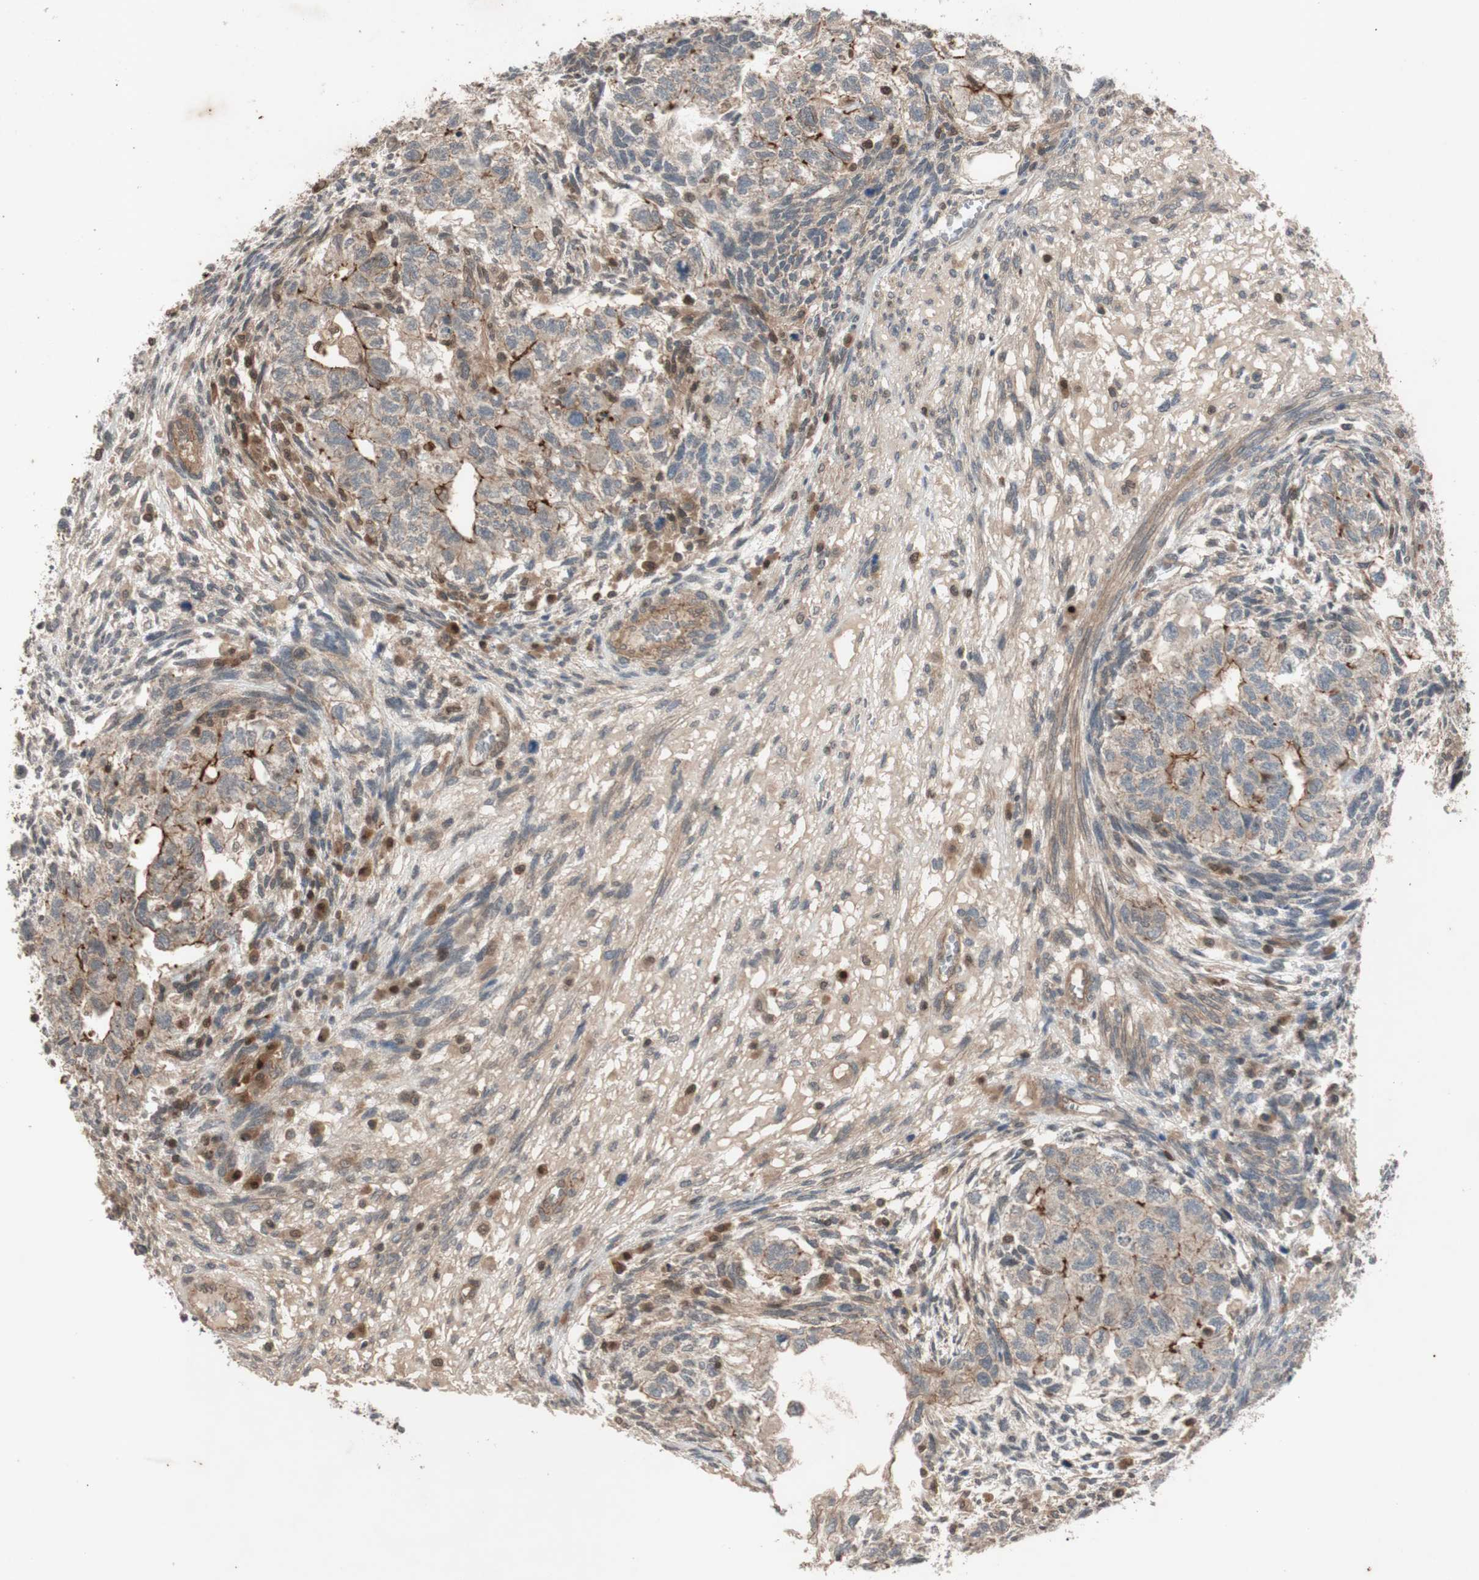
{"staining": {"intensity": "weak", "quantity": ">75%", "location": "cytoplasmic/membranous"}, "tissue": "testis cancer", "cell_type": "Tumor cells", "image_type": "cancer", "snomed": [{"axis": "morphology", "description": "Normal tissue, NOS"}, {"axis": "morphology", "description": "Carcinoma, Embryonal, NOS"}, {"axis": "topography", "description": "Testis"}], "caption": "Protein expression analysis of testis cancer (embryonal carcinoma) reveals weak cytoplasmic/membranous expression in approximately >75% of tumor cells.", "gene": "EPHA8", "patient": {"sex": "male", "age": 36}}